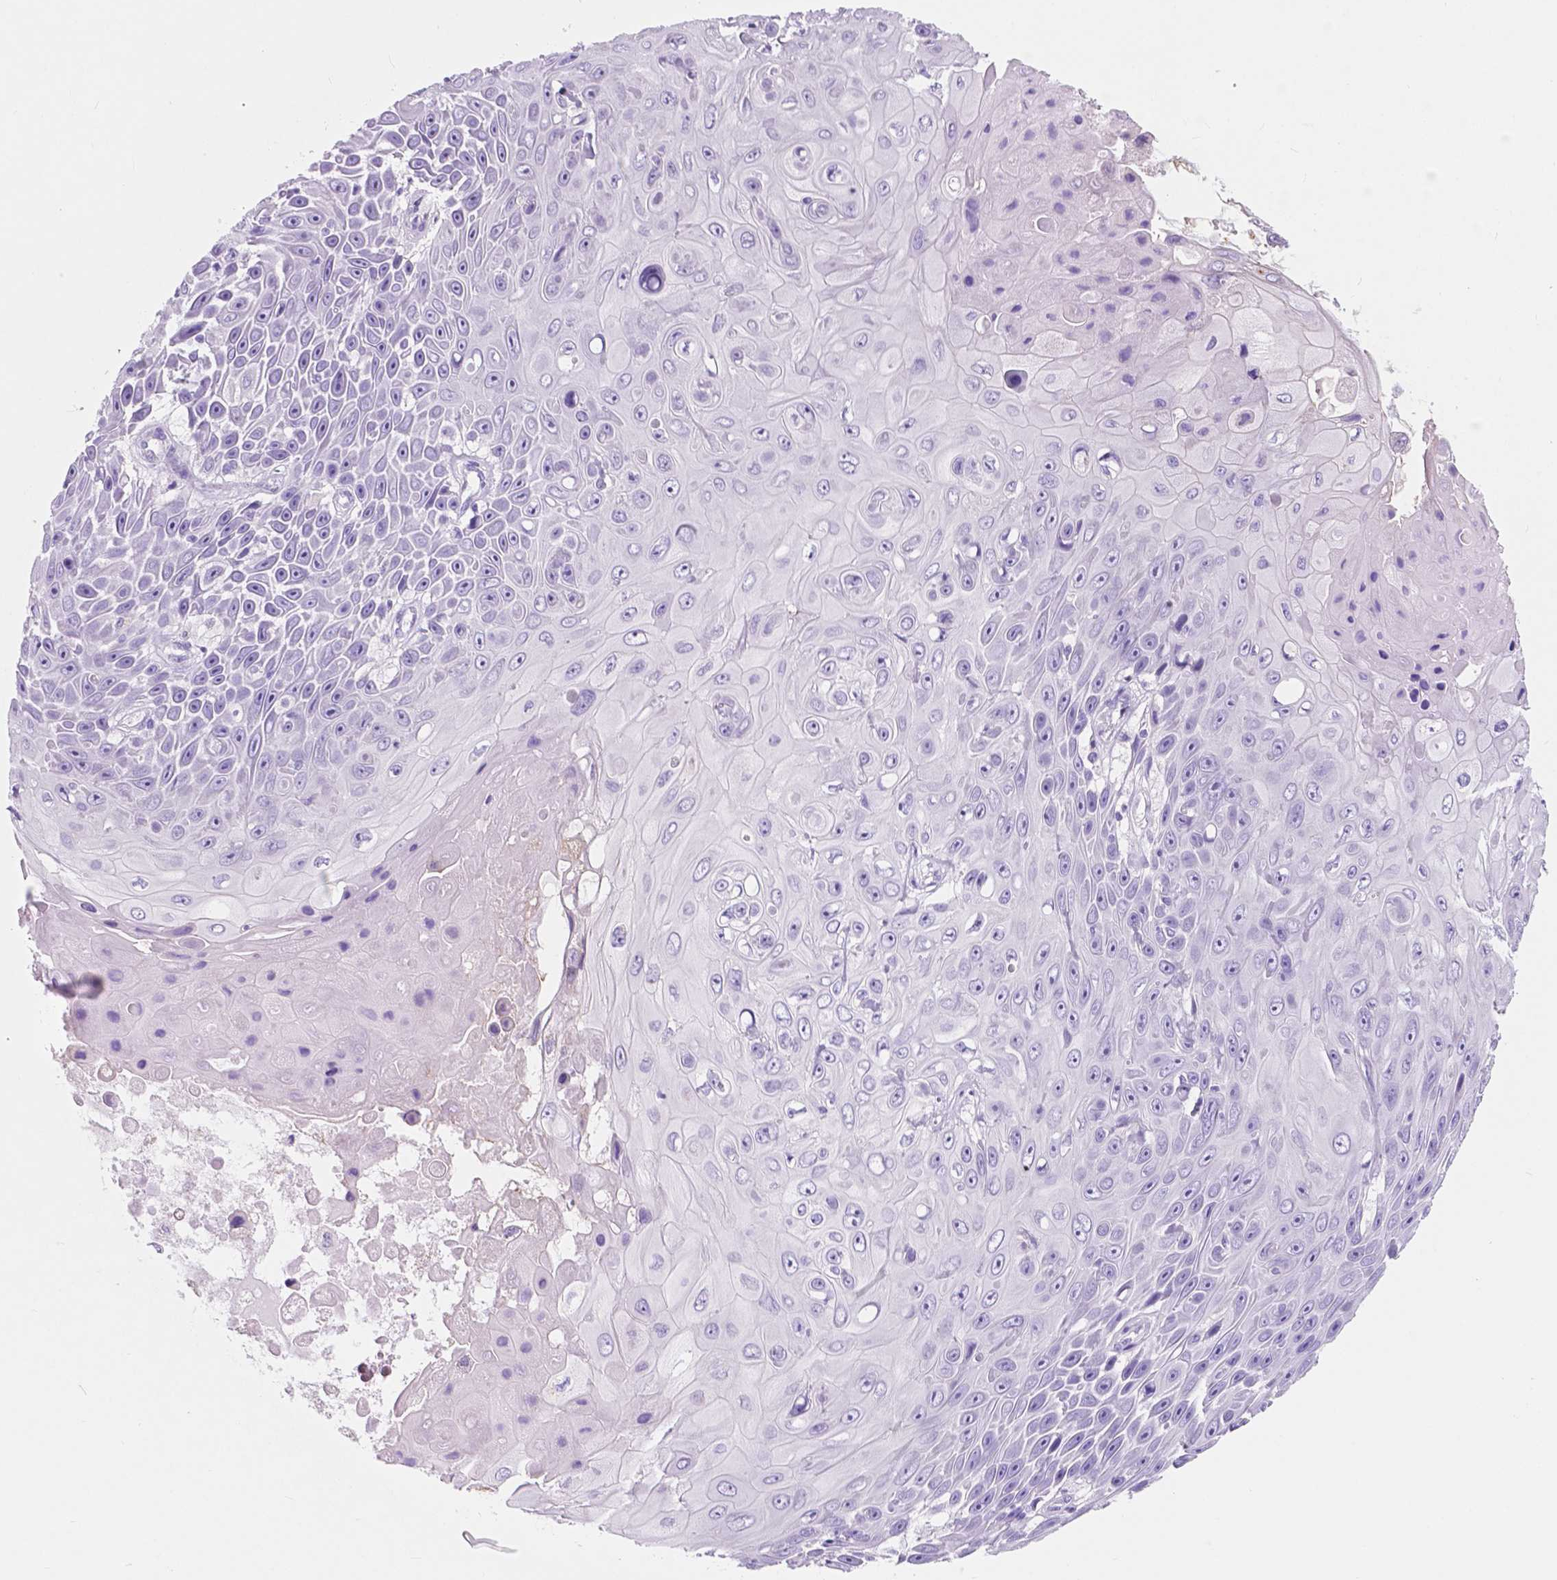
{"staining": {"intensity": "negative", "quantity": "none", "location": "none"}, "tissue": "skin cancer", "cell_type": "Tumor cells", "image_type": "cancer", "snomed": [{"axis": "morphology", "description": "Squamous cell carcinoma, NOS"}, {"axis": "topography", "description": "Skin"}], "caption": "Tumor cells are negative for brown protein staining in skin squamous cell carcinoma.", "gene": "CUZD1", "patient": {"sex": "male", "age": 82}}